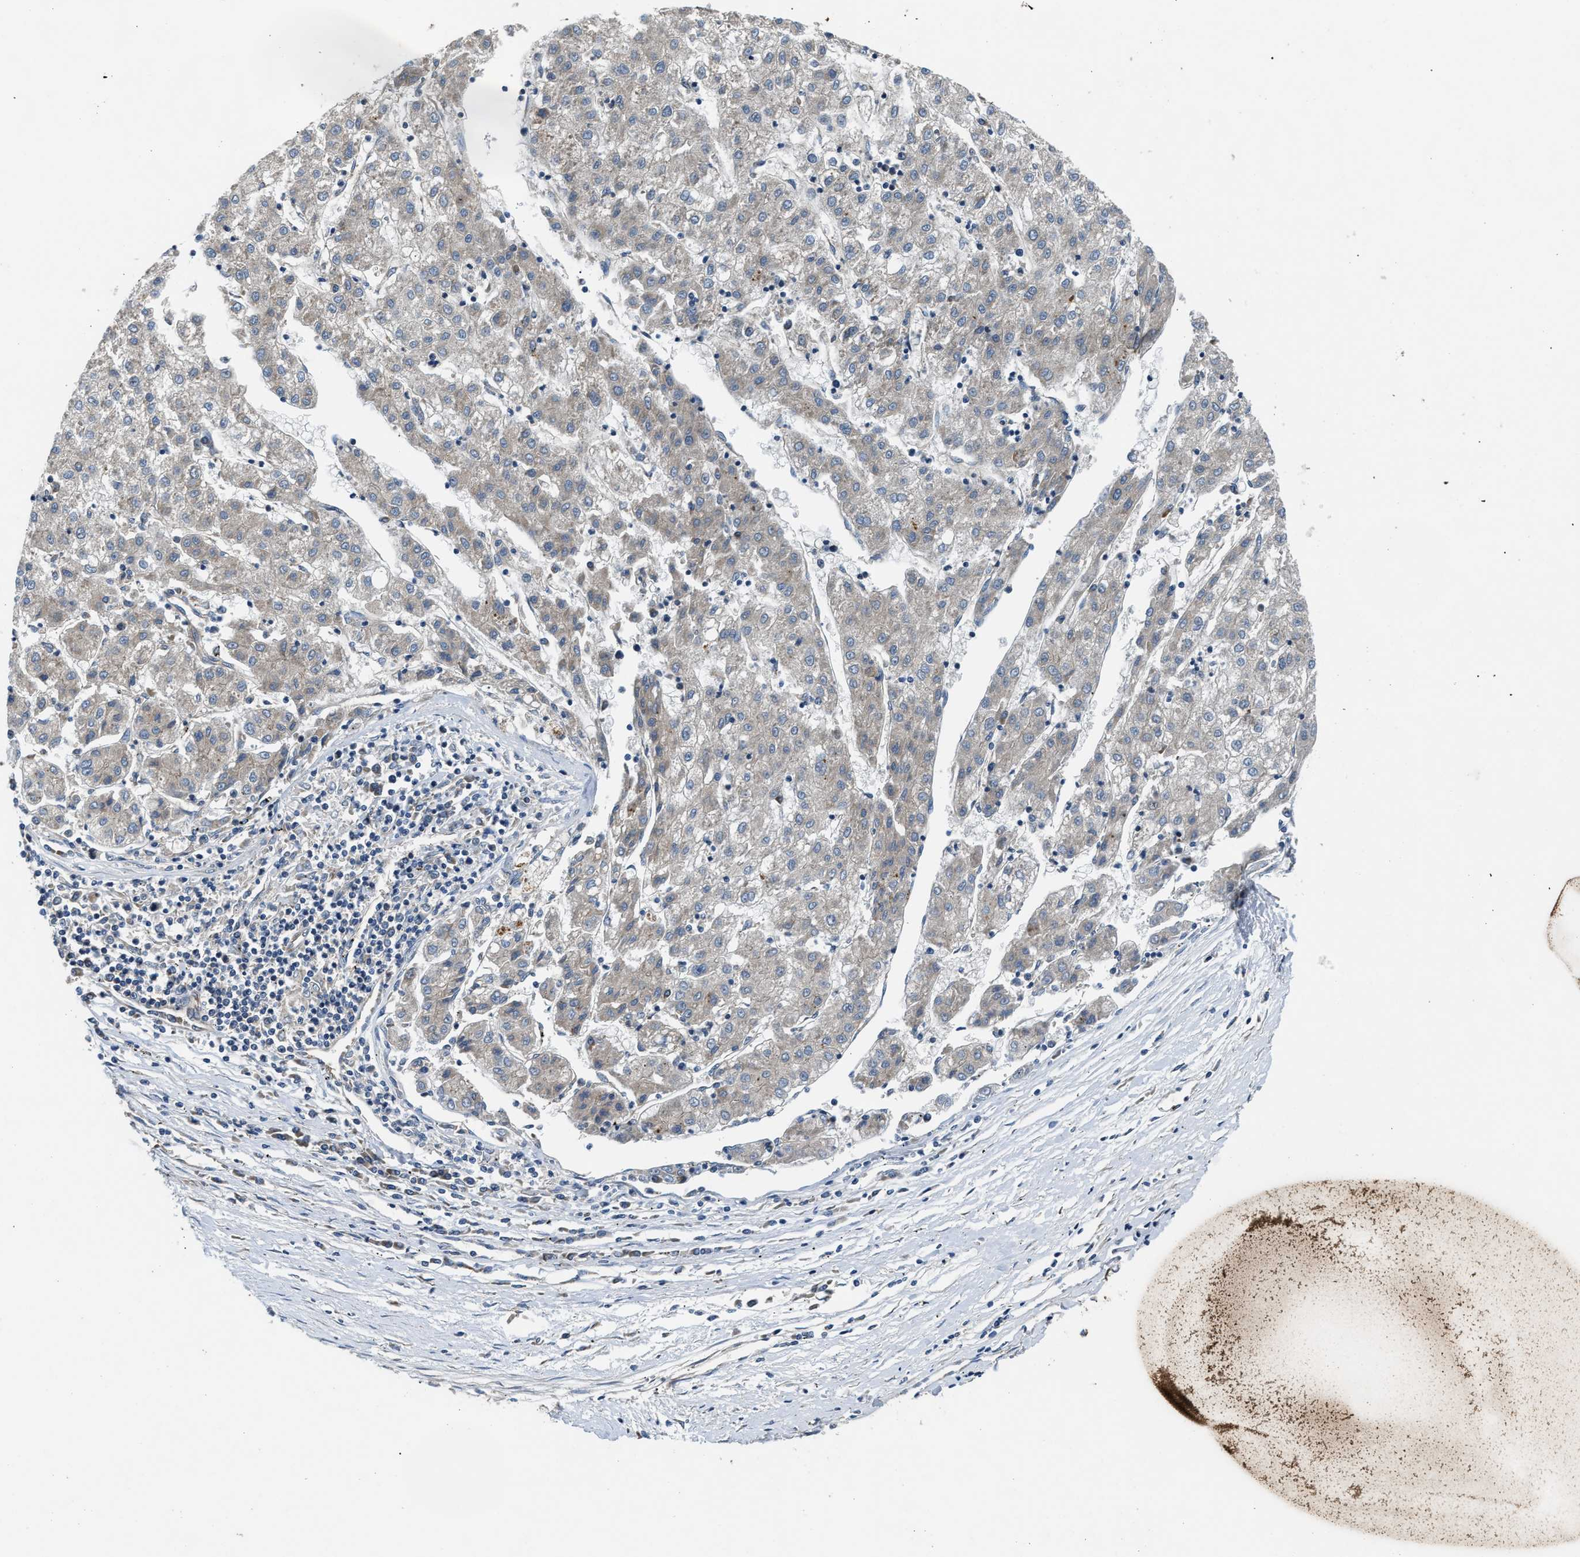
{"staining": {"intensity": "moderate", "quantity": "<25%", "location": "cytoplasmic/membranous"}, "tissue": "liver cancer", "cell_type": "Tumor cells", "image_type": "cancer", "snomed": [{"axis": "morphology", "description": "Carcinoma, Hepatocellular, NOS"}, {"axis": "topography", "description": "Liver"}], "caption": "Protein expression by immunohistochemistry (IHC) reveals moderate cytoplasmic/membranous expression in approximately <25% of tumor cells in liver hepatocellular carcinoma.", "gene": "PNPLA8", "patient": {"sex": "male", "age": 72}}